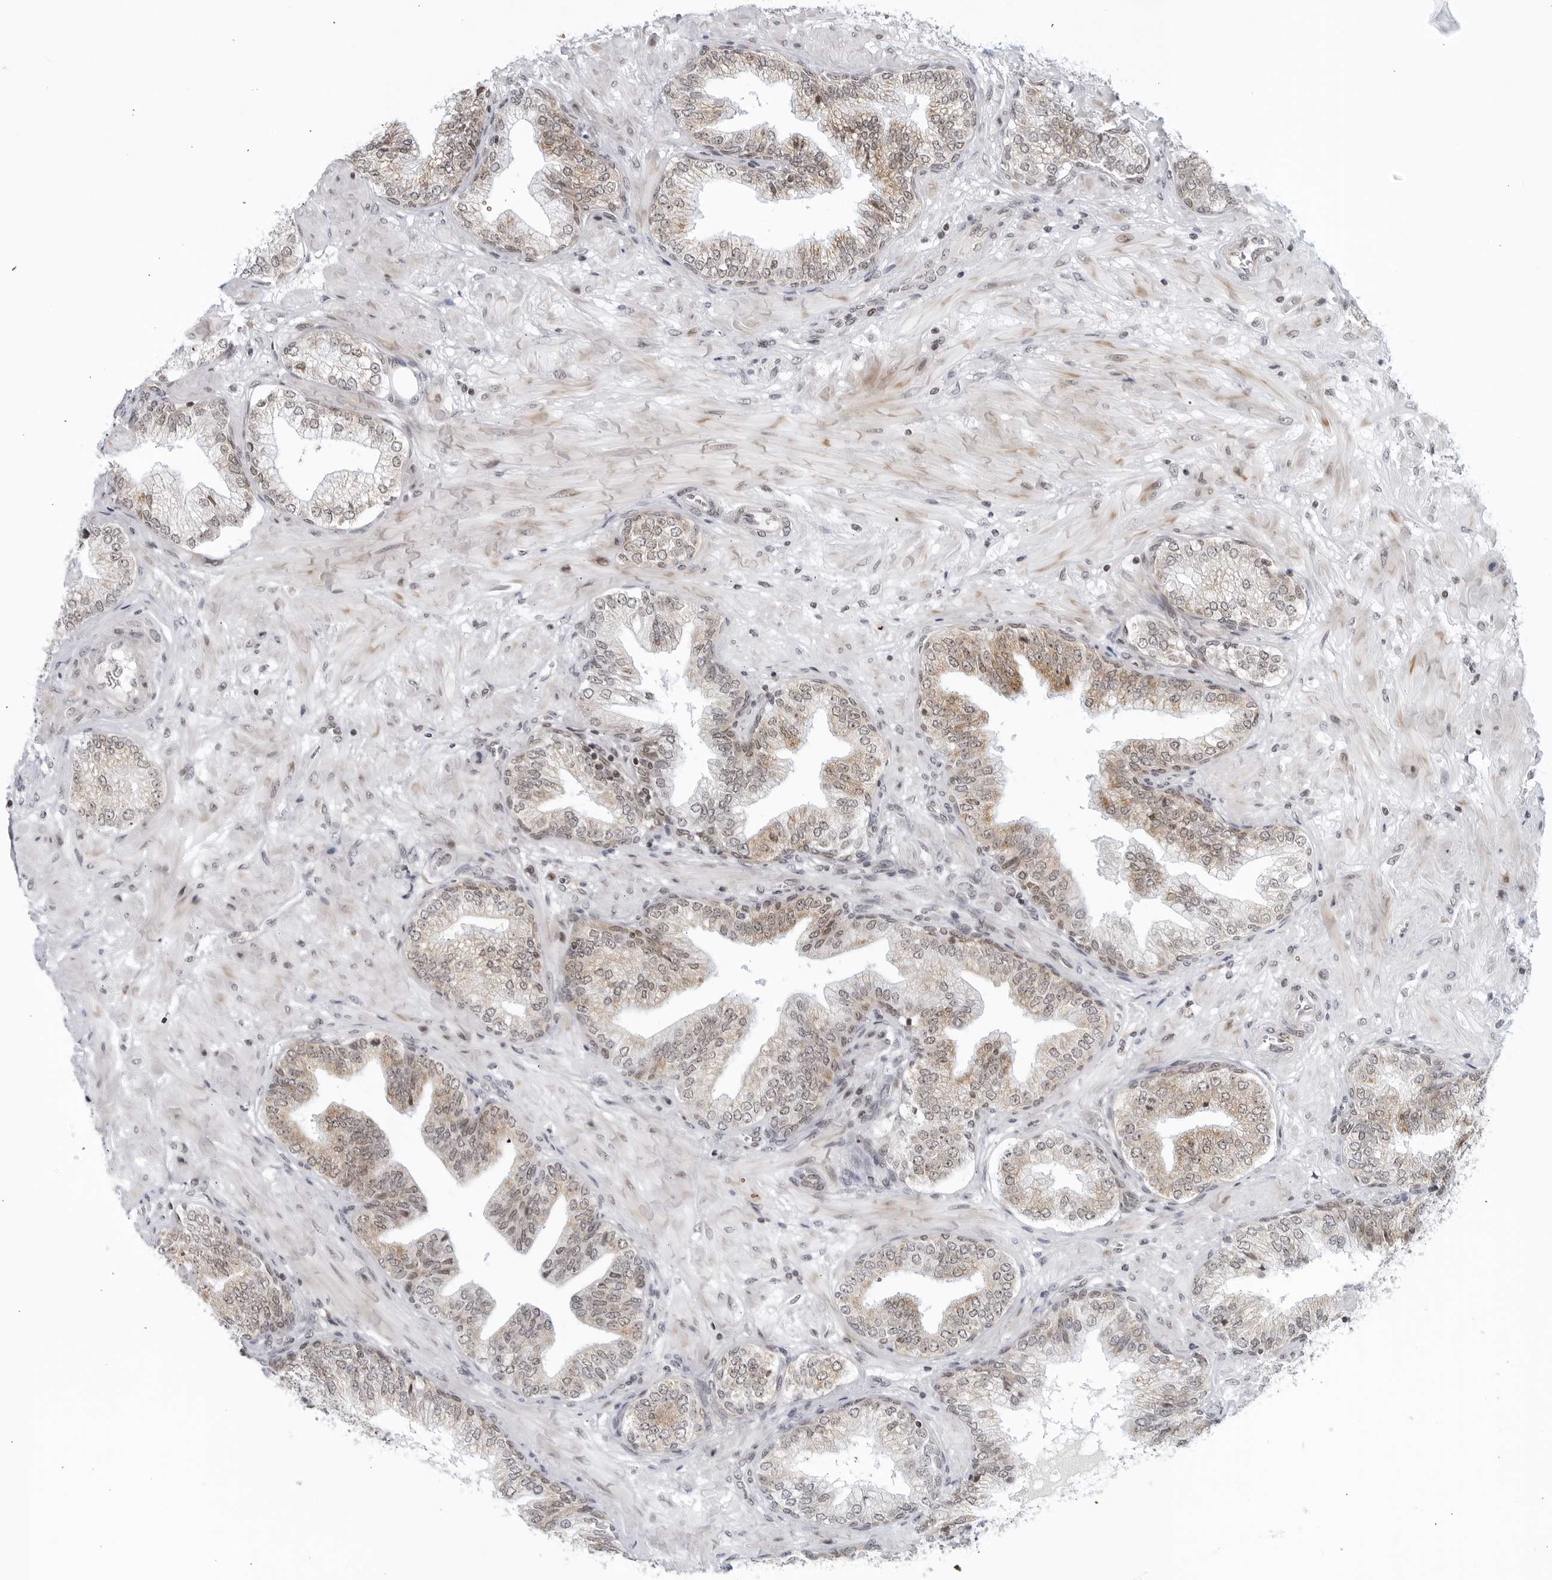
{"staining": {"intensity": "weak", "quantity": "25%-75%", "location": "cytoplasmic/membranous"}, "tissue": "prostate cancer", "cell_type": "Tumor cells", "image_type": "cancer", "snomed": [{"axis": "morphology", "description": "Adenocarcinoma, High grade"}, {"axis": "topography", "description": "Prostate"}], "caption": "Human prostate cancer stained with a protein marker shows weak staining in tumor cells.", "gene": "RAB11FIP3", "patient": {"sex": "male", "age": 59}}